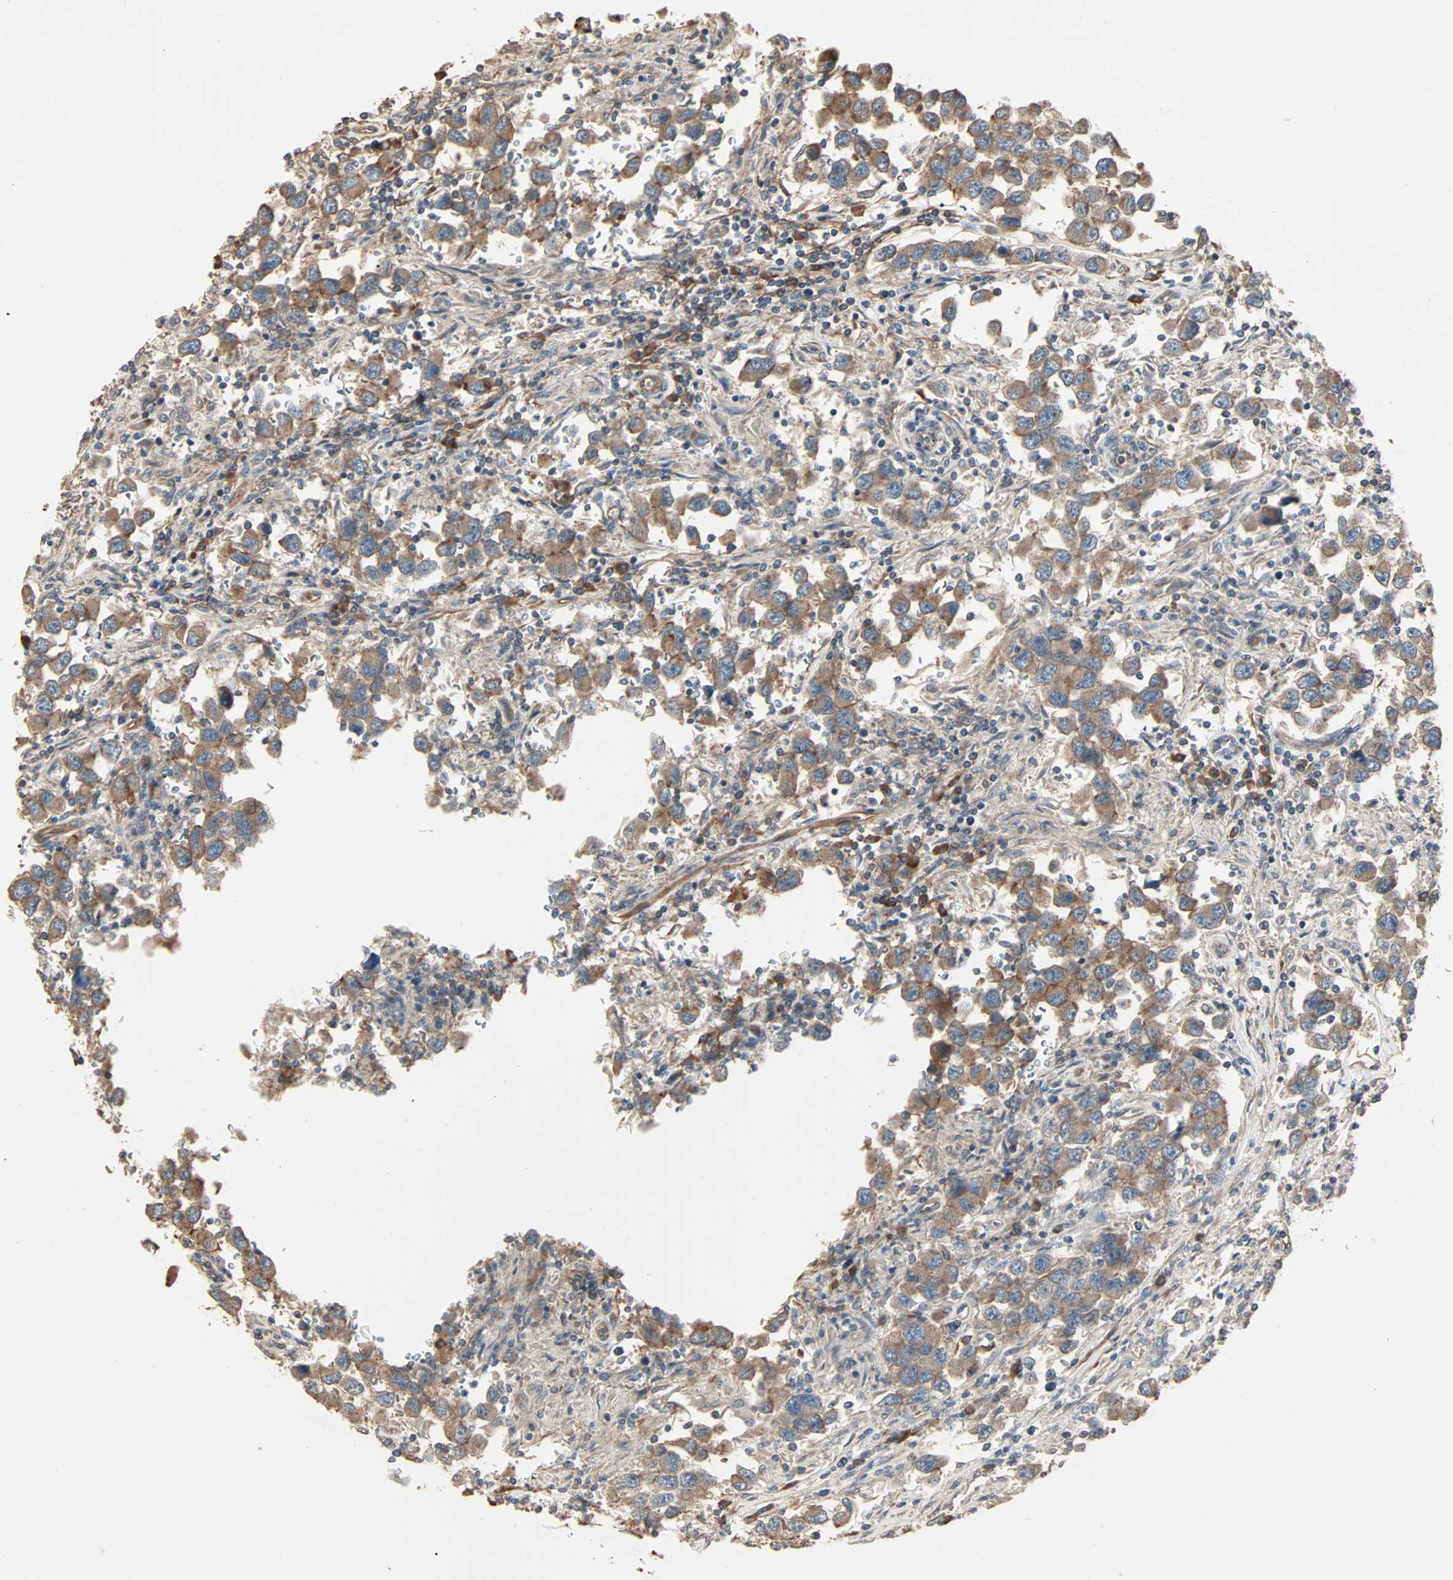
{"staining": {"intensity": "moderate", "quantity": ">75%", "location": "cytoplasmic/membranous"}, "tissue": "testis cancer", "cell_type": "Tumor cells", "image_type": "cancer", "snomed": [{"axis": "morphology", "description": "Carcinoma, Embryonal, NOS"}, {"axis": "topography", "description": "Testis"}], "caption": "Immunohistochemistry (IHC) histopathology image of neoplastic tissue: testis embryonal carcinoma stained using immunohistochemistry (IHC) displays medium levels of moderate protein expression localized specifically in the cytoplasmic/membranous of tumor cells, appearing as a cytoplasmic/membranous brown color.", "gene": "GALNT3", "patient": {"sex": "male", "age": 21}}